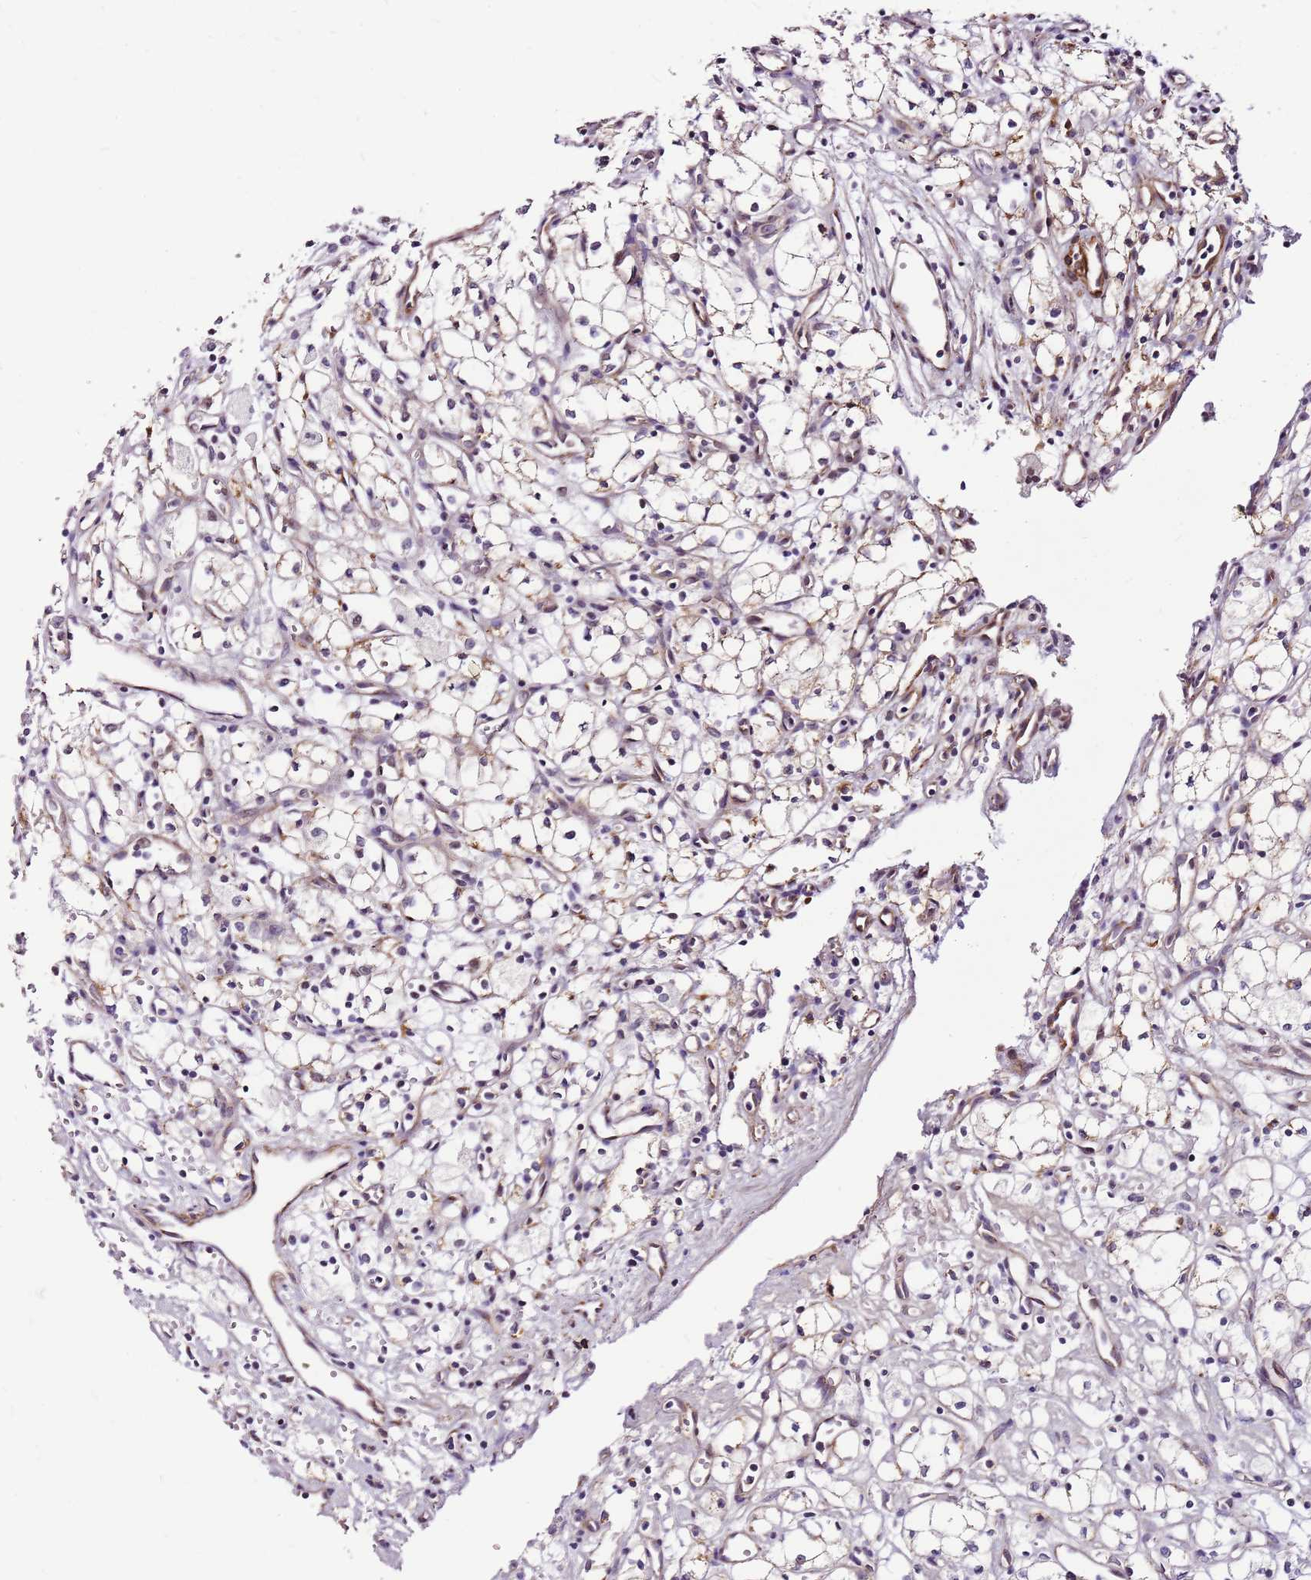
{"staining": {"intensity": "weak", "quantity": "<25%", "location": "cytoplasmic/membranous"}, "tissue": "renal cancer", "cell_type": "Tumor cells", "image_type": "cancer", "snomed": [{"axis": "morphology", "description": "Adenocarcinoma, NOS"}, {"axis": "topography", "description": "Kidney"}], "caption": "An immunohistochemistry (IHC) image of adenocarcinoma (renal) is shown. There is no staining in tumor cells of adenocarcinoma (renal). The staining was performed using DAB to visualize the protein expression in brown, while the nuclei were stained in blue with hematoxylin (Magnification: 20x).", "gene": "POLE3", "patient": {"sex": "male", "age": 59}}